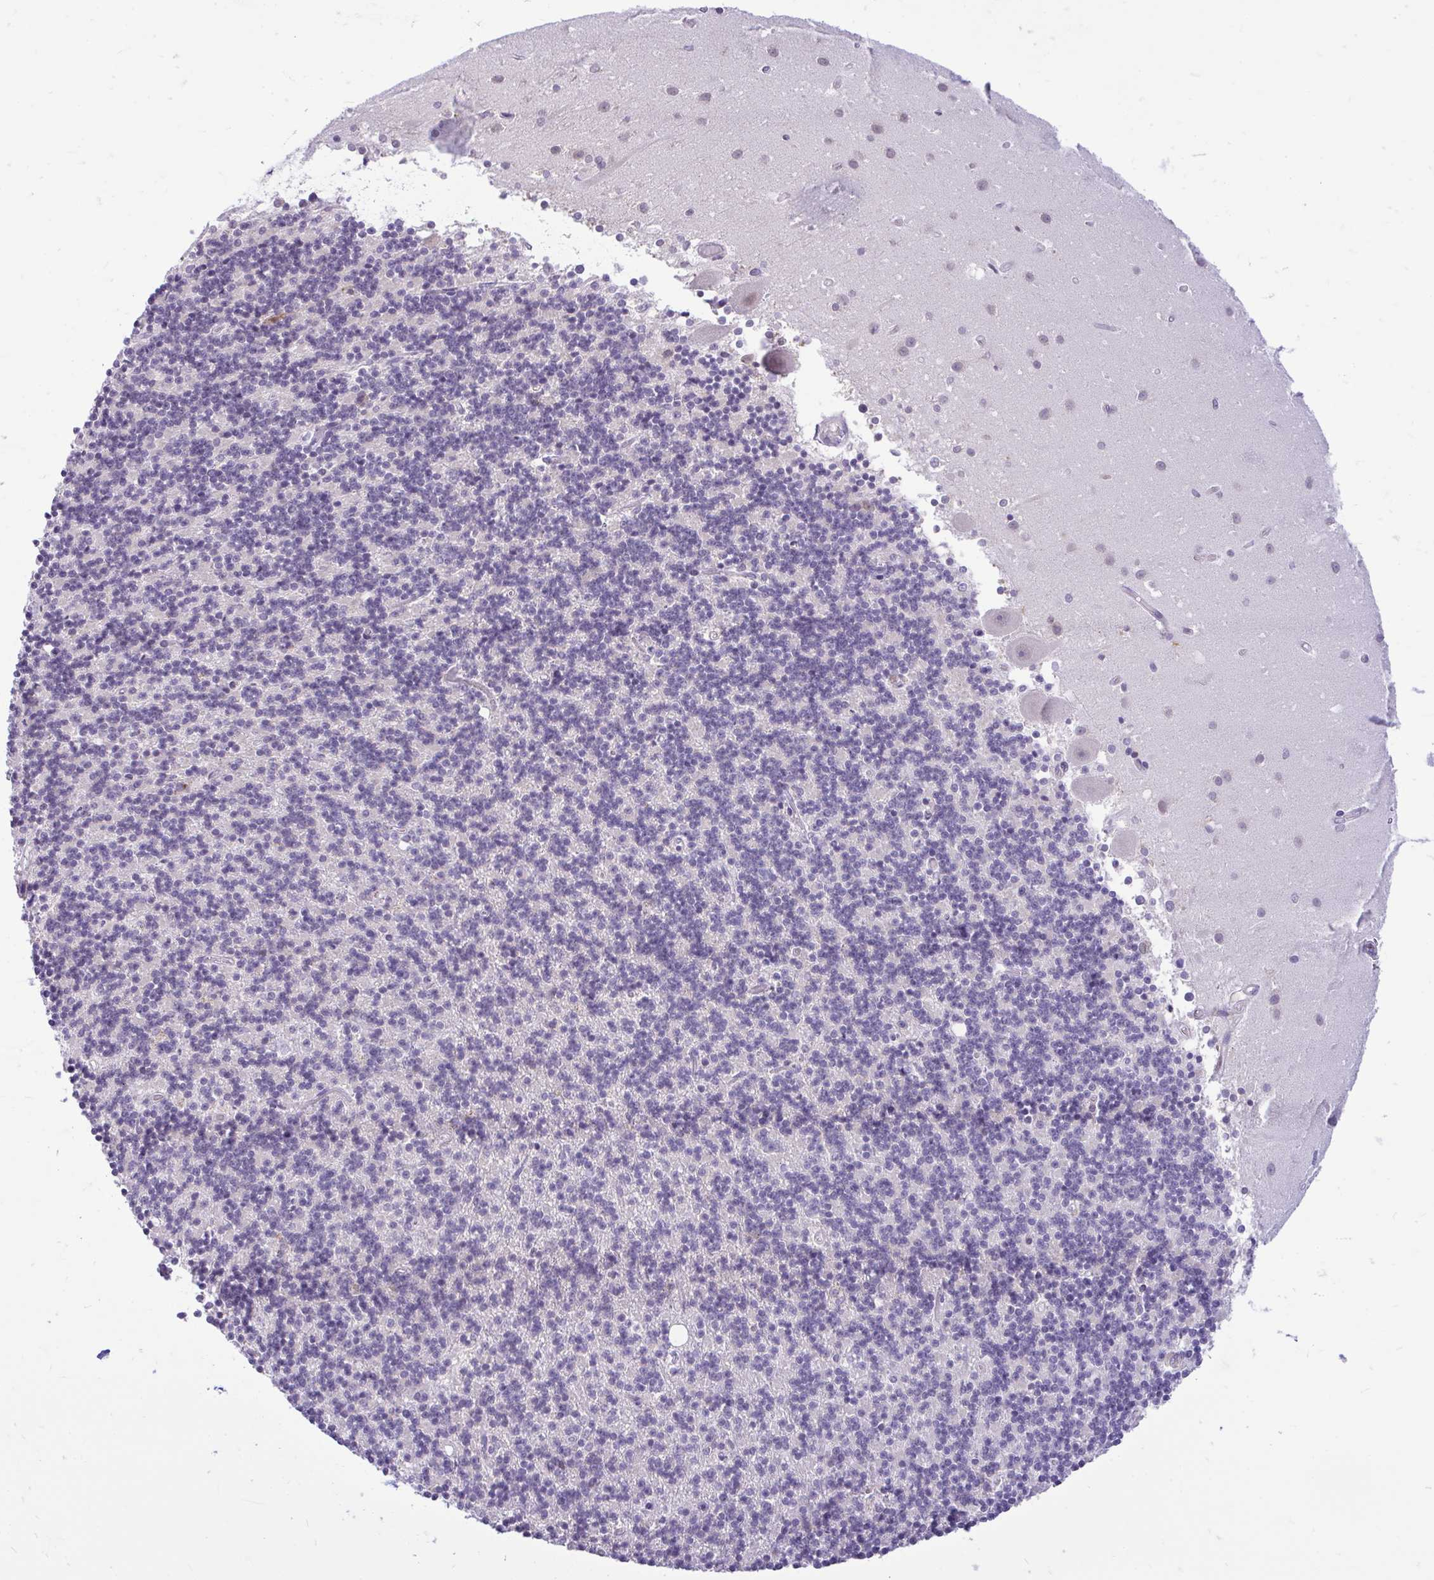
{"staining": {"intensity": "negative", "quantity": "none", "location": "none"}, "tissue": "cerebellum", "cell_type": "Cells in granular layer", "image_type": "normal", "snomed": [{"axis": "morphology", "description": "Normal tissue, NOS"}, {"axis": "topography", "description": "Cerebellum"}], "caption": "An immunohistochemistry micrograph of benign cerebellum is shown. There is no staining in cells in granular layer of cerebellum.", "gene": "PYCR2", "patient": {"sex": "male", "age": 54}}